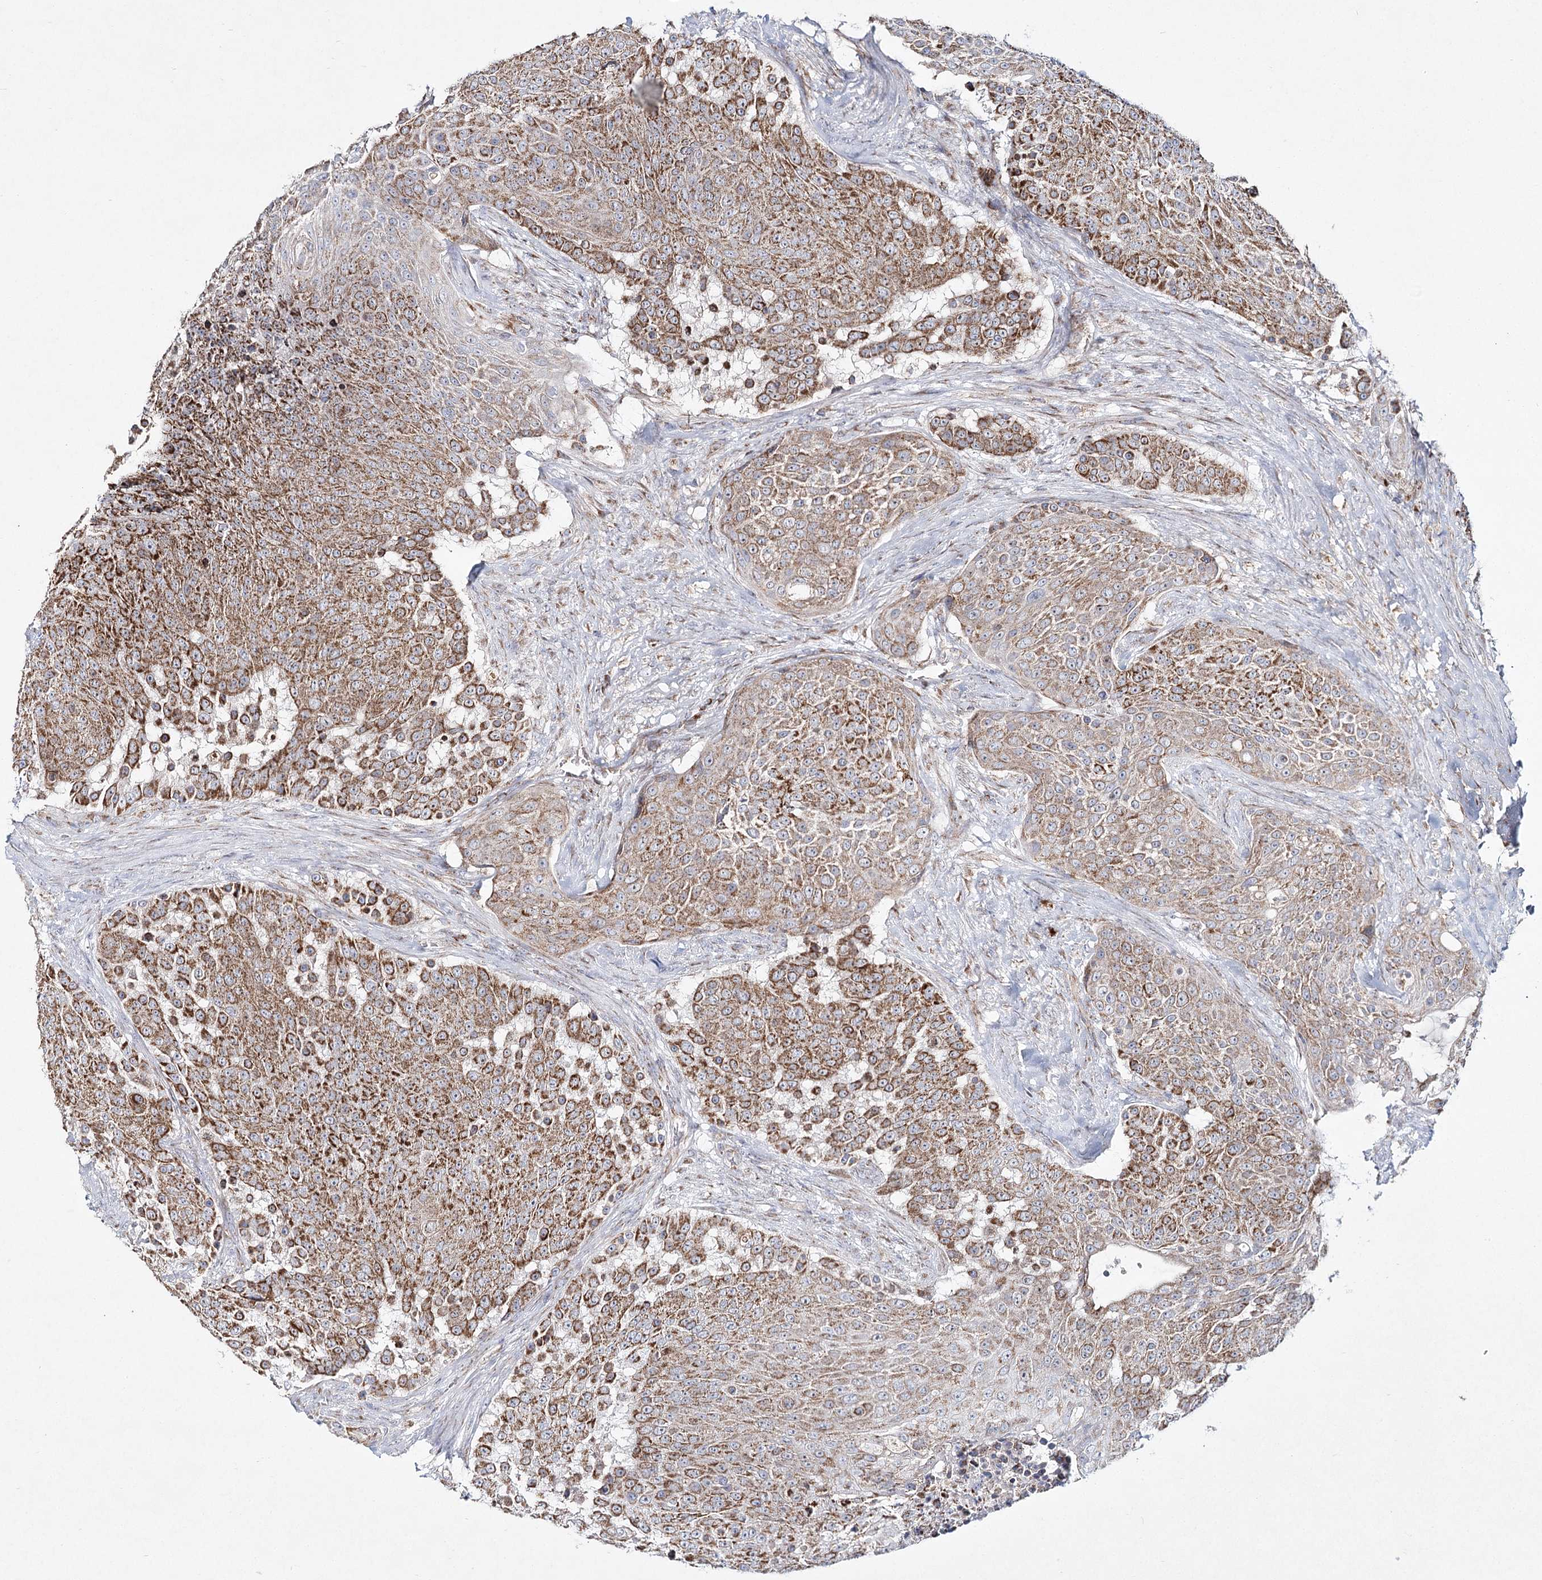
{"staining": {"intensity": "moderate", "quantity": ">75%", "location": "cytoplasmic/membranous"}, "tissue": "urothelial cancer", "cell_type": "Tumor cells", "image_type": "cancer", "snomed": [{"axis": "morphology", "description": "Urothelial carcinoma, High grade"}, {"axis": "topography", "description": "Urinary bladder"}], "caption": "Immunohistochemical staining of human urothelial carcinoma (high-grade) shows medium levels of moderate cytoplasmic/membranous protein positivity in about >75% of tumor cells. Nuclei are stained in blue.", "gene": "DNA2", "patient": {"sex": "female", "age": 63}}